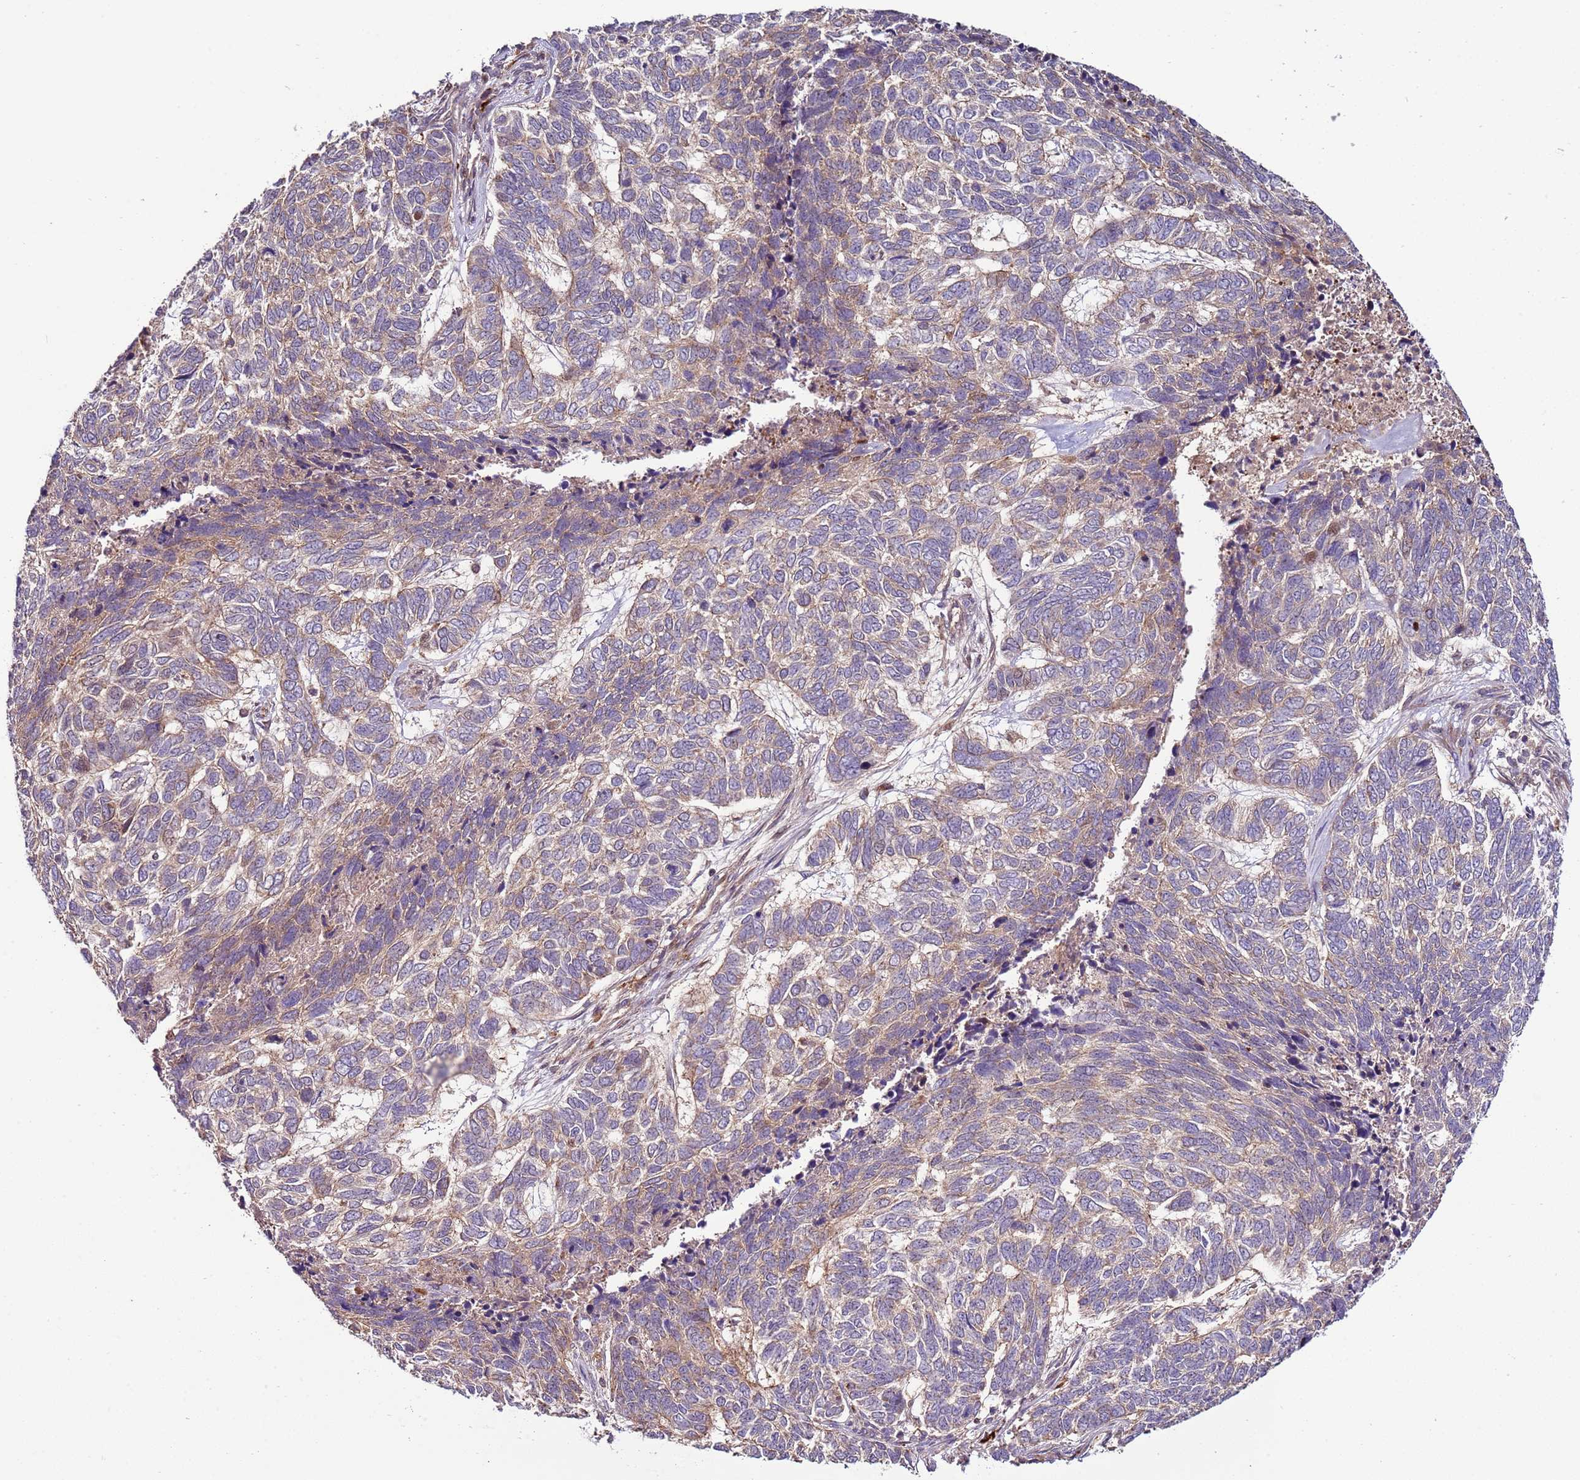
{"staining": {"intensity": "weak", "quantity": "<25%", "location": "cytoplasmic/membranous"}, "tissue": "skin cancer", "cell_type": "Tumor cells", "image_type": "cancer", "snomed": [{"axis": "morphology", "description": "Basal cell carcinoma"}, {"axis": "topography", "description": "Skin"}], "caption": "Image shows no significant protein expression in tumor cells of skin basal cell carcinoma.", "gene": "ZNF624", "patient": {"sex": "female", "age": 65}}